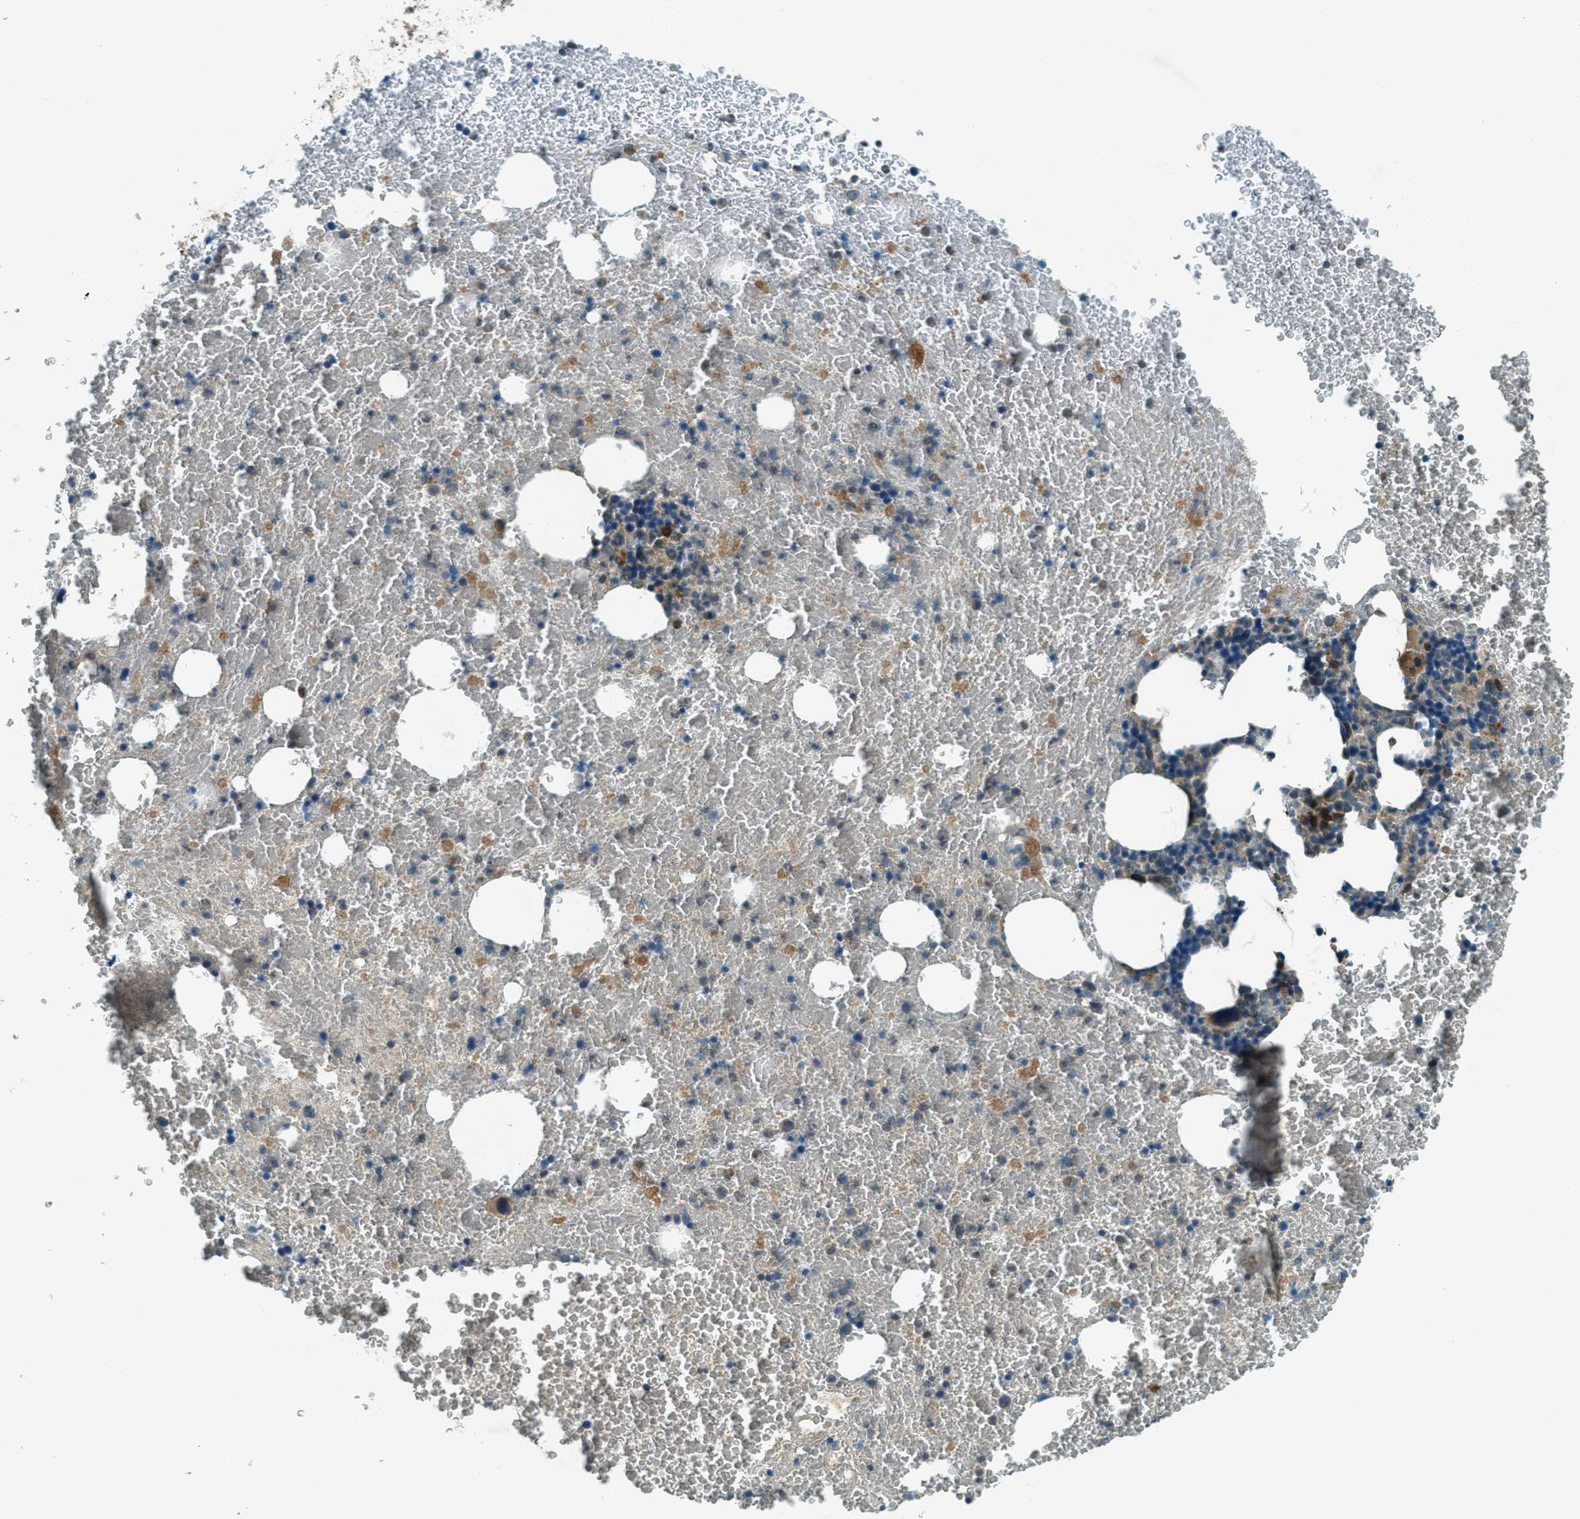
{"staining": {"intensity": "moderate", "quantity": "<25%", "location": "cytoplasmic/membranous"}, "tissue": "bone marrow", "cell_type": "Hematopoietic cells", "image_type": "normal", "snomed": [{"axis": "morphology", "description": "Normal tissue, NOS"}, {"axis": "morphology", "description": "Inflammation, NOS"}, {"axis": "topography", "description": "Bone marrow"}], "caption": "The micrograph demonstrates immunohistochemical staining of normal bone marrow. There is moderate cytoplasmic/membranous positivity is appreciated in about <25% of hematopoietic cells.", "gene": "LEMD2", "patient": {"sex": "male", "age": 47}}